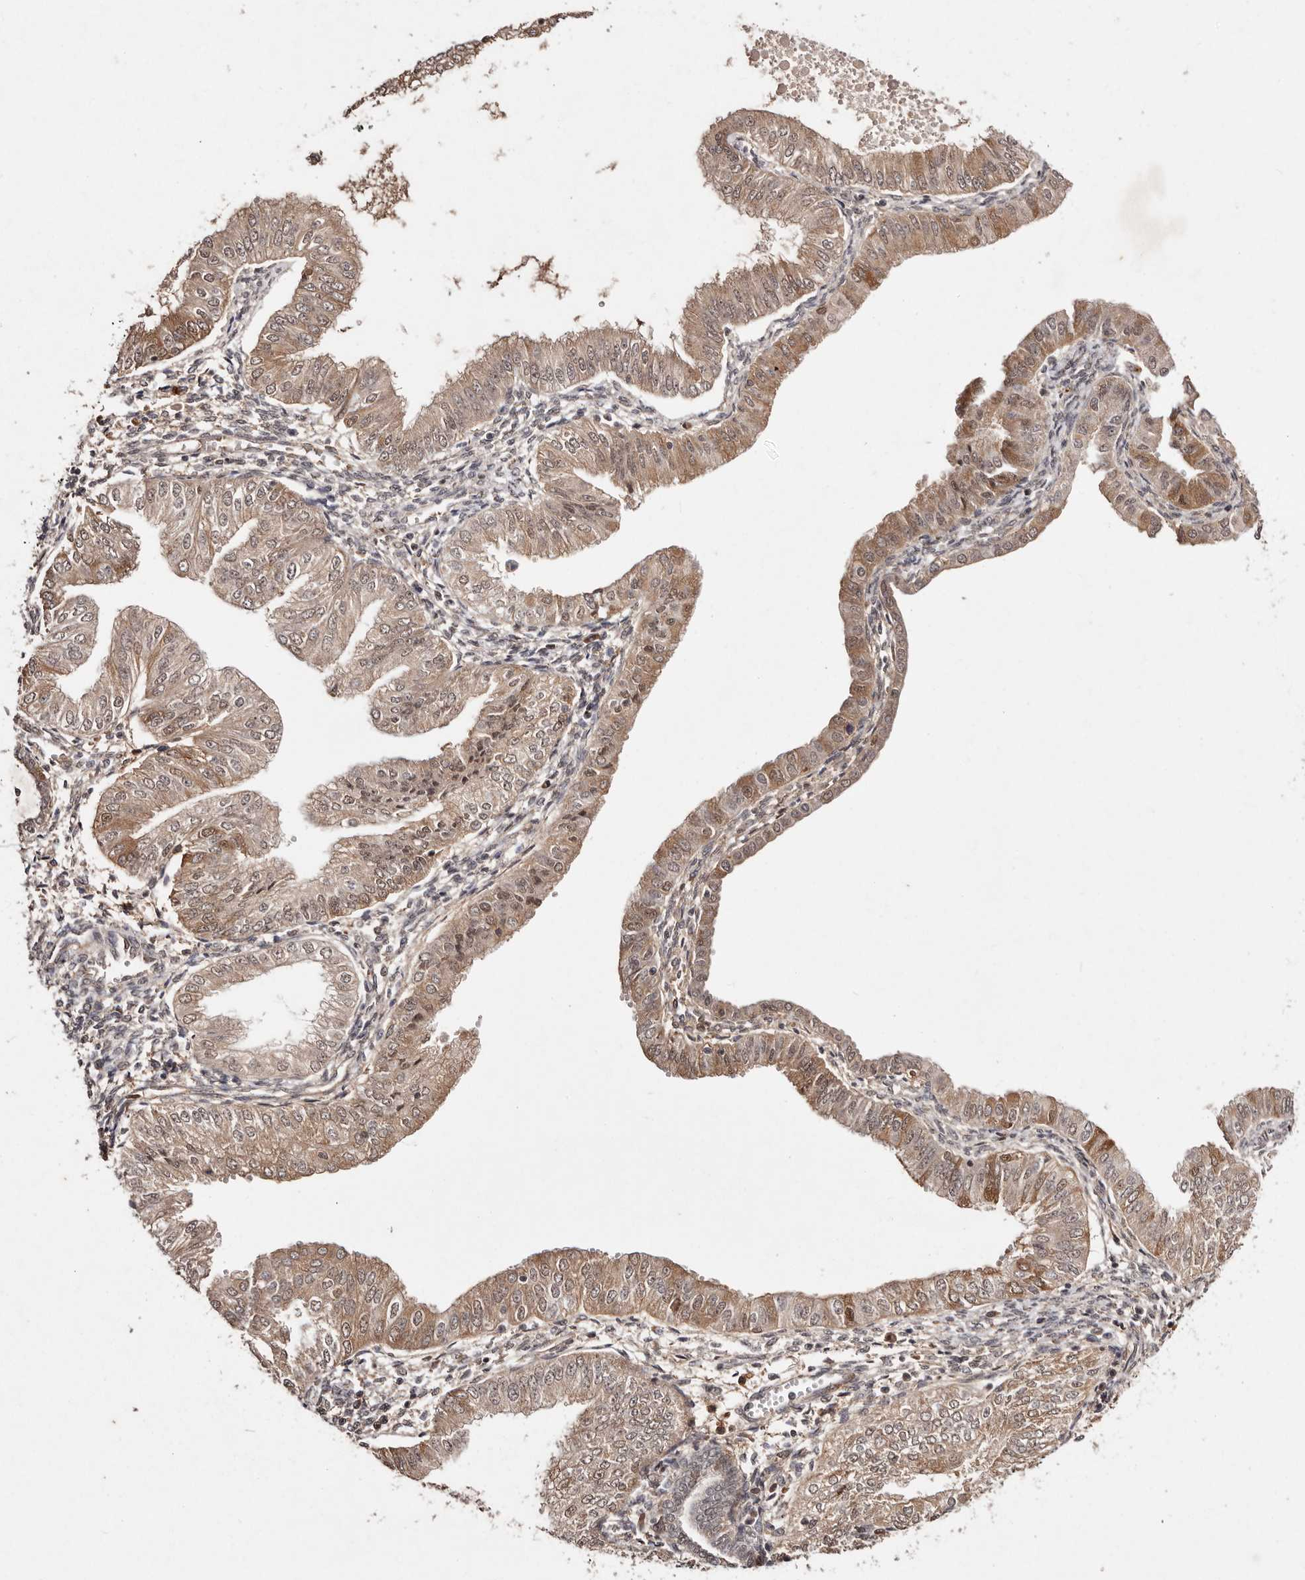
{"staining": {"intensity": "moderate", "quantity": ">75%", "location": "cytoplasmic/membranous,nuclear"}, "tissue": "endometrial cancer", "cell_type": "Tumor cells", "image_type": "cancer", "snomed": [{"axis": "morphology", "description": "Normal tissue, NOS"}, {"axis": "morphology", "description": "Adenocarcinoma, NOS"}, {"axis": "topography", "description": "Endometrium"}], "caption": "Protein expression analysis of human endometrial cancer (adenocarcinoma) reveals moderate cytoplasmic/membranous and nuclear positivity in approximately >75% of tumor cells. (DAB (3,3'-diaminobenzidine) IHC, brown staining for protein, blue staining for nuclei).", "gene": "BICRAL", "patient": {"sex": "female", "age": 53}}